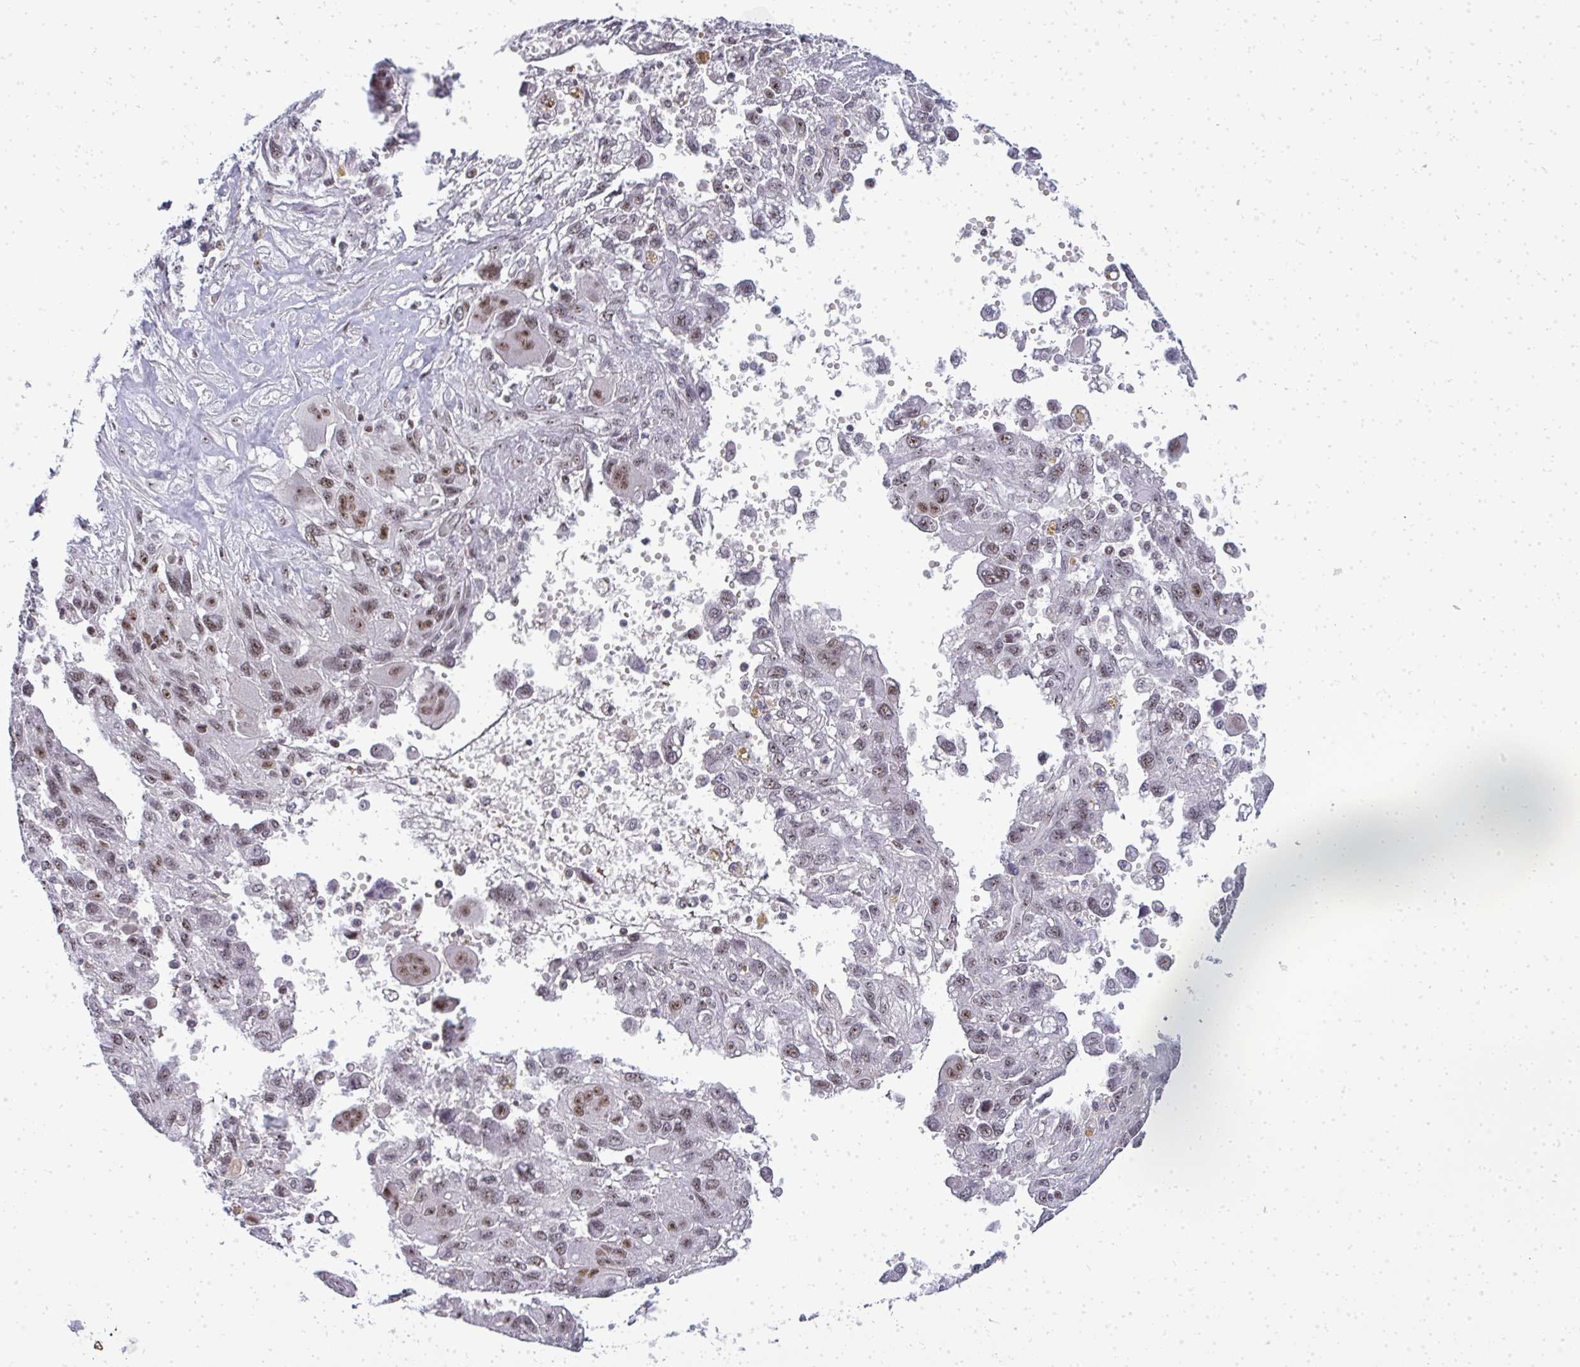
{"staining": {"intensity": "moderate", "quantity": "25%-75%", "location": "nuclear"}, "tissue": "pancreatic cancer", "cell_type": "Tumor cells", "image_type": "cancer", "snomed": [{"axis": "morphology", "description": "Adenocarcinoma, NOS"}, {"axis": "topography", "description": "Pancreas"}], "caption": "Pancreatic adenocarcinoma was stained to show a protein in brown. There is medium levels of moderate nuclear staining in approximately 25%-75% of tumor cells. The staining was performed using DAB (3,3'-diaminobenzidine), with brown indicating positive protein expression. Nuclei are stained blue with hematoxylin.", "gene": "SIRT7", "patient": {"sex": "female", "age": 47}}